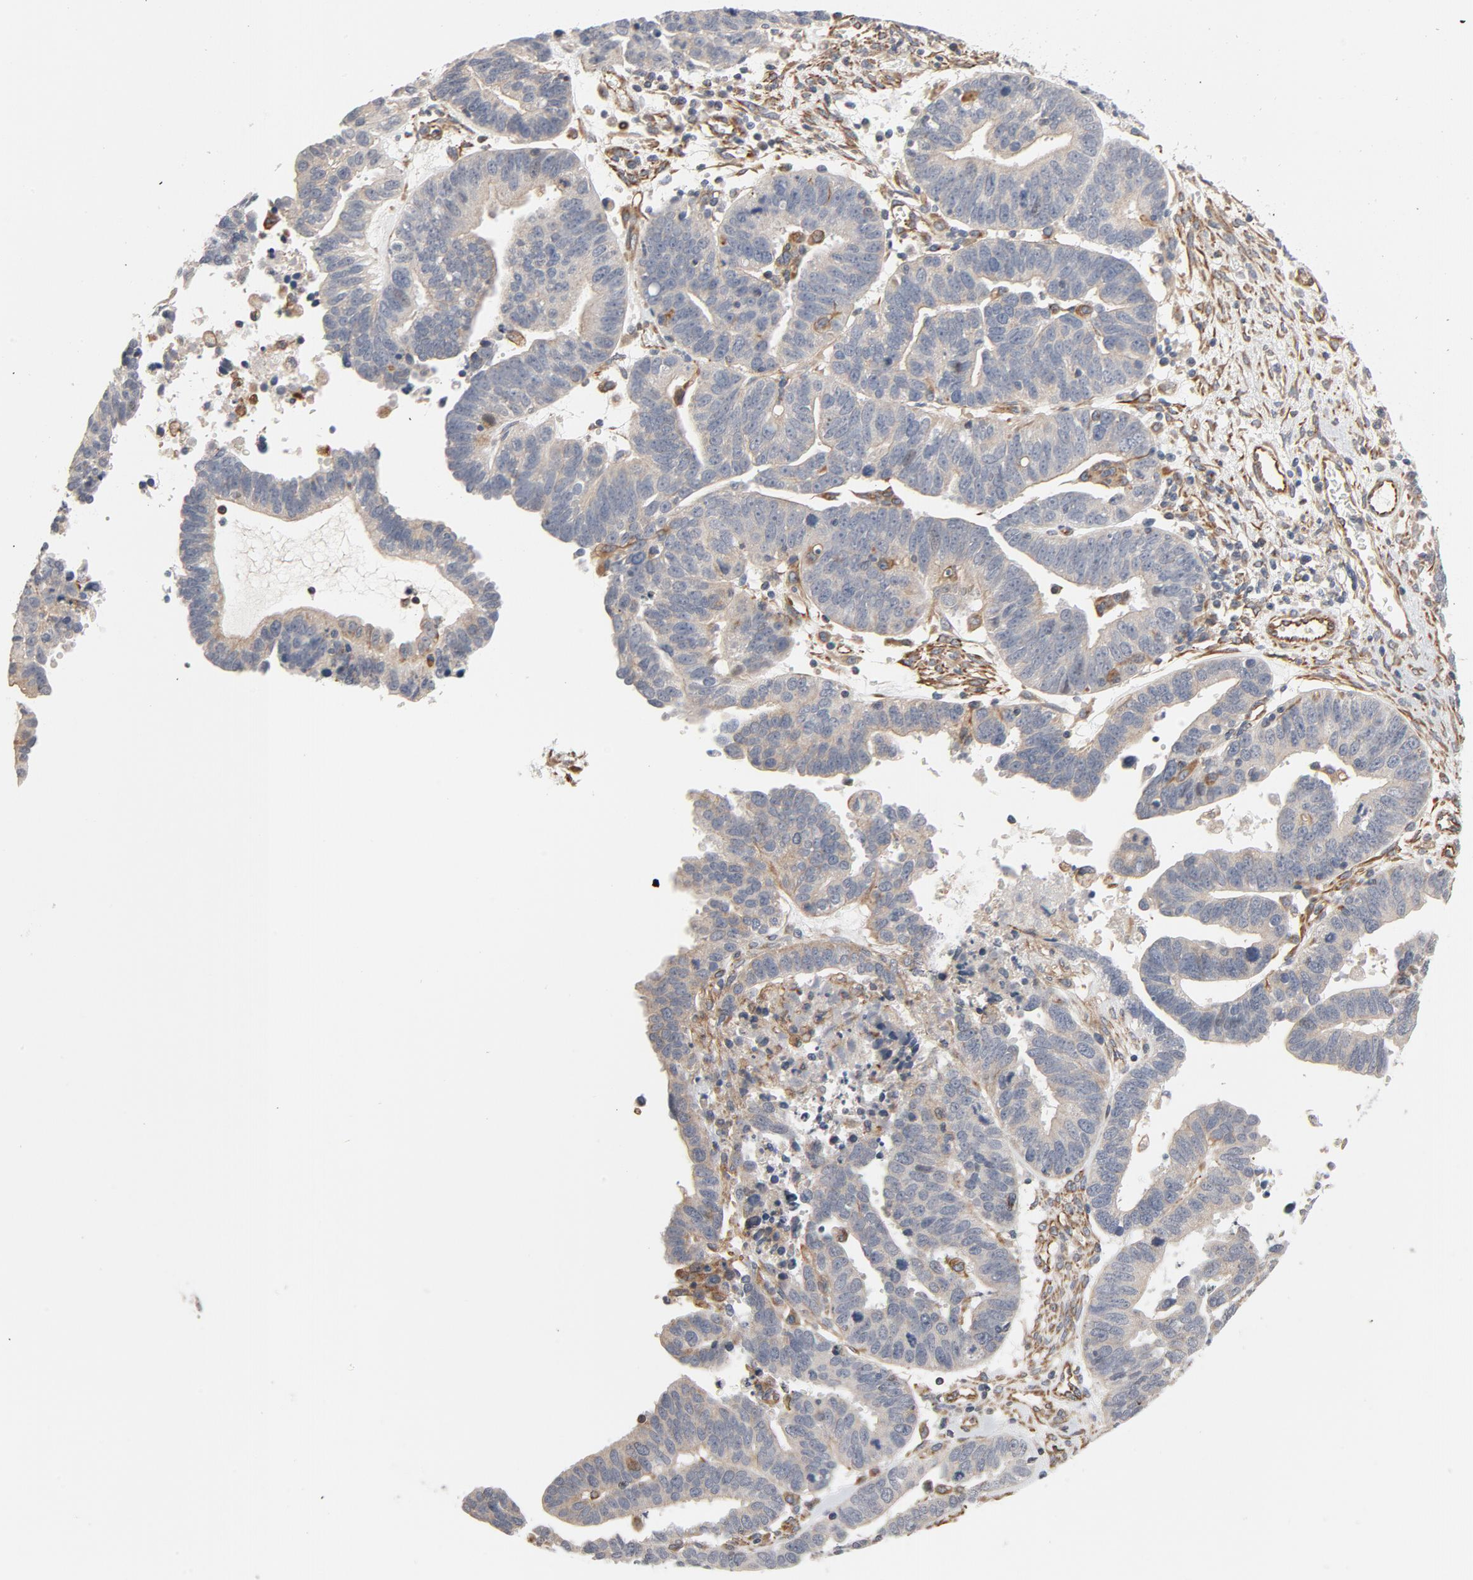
{"staining": {"intensity": "weak", "quantity": ">75%", "location": "cytoplasmic/membranous"}, "tissue": "ovarian cancer", "cell_type": "Tumor cells", "image_type": "cancer", "snomed": [{"axis": "morphology", "description": "Carcinoma, endometroid"}, {"axis": "morphology", "description": "Cystadenocarcinoma, serous, NOS"}, {"axis": "topography", "description": "Ovary"}], "caption": "A high-resolution micrograph shows immunohistochemistry (IHC) staining of endometroid carcinoma (ovarian), which displays weak cytoplasmic/membranous staining in approximately >75% of tumor cells.", "gene": "TRIOBP", "patient": {"sex": "female", "age": 45}}